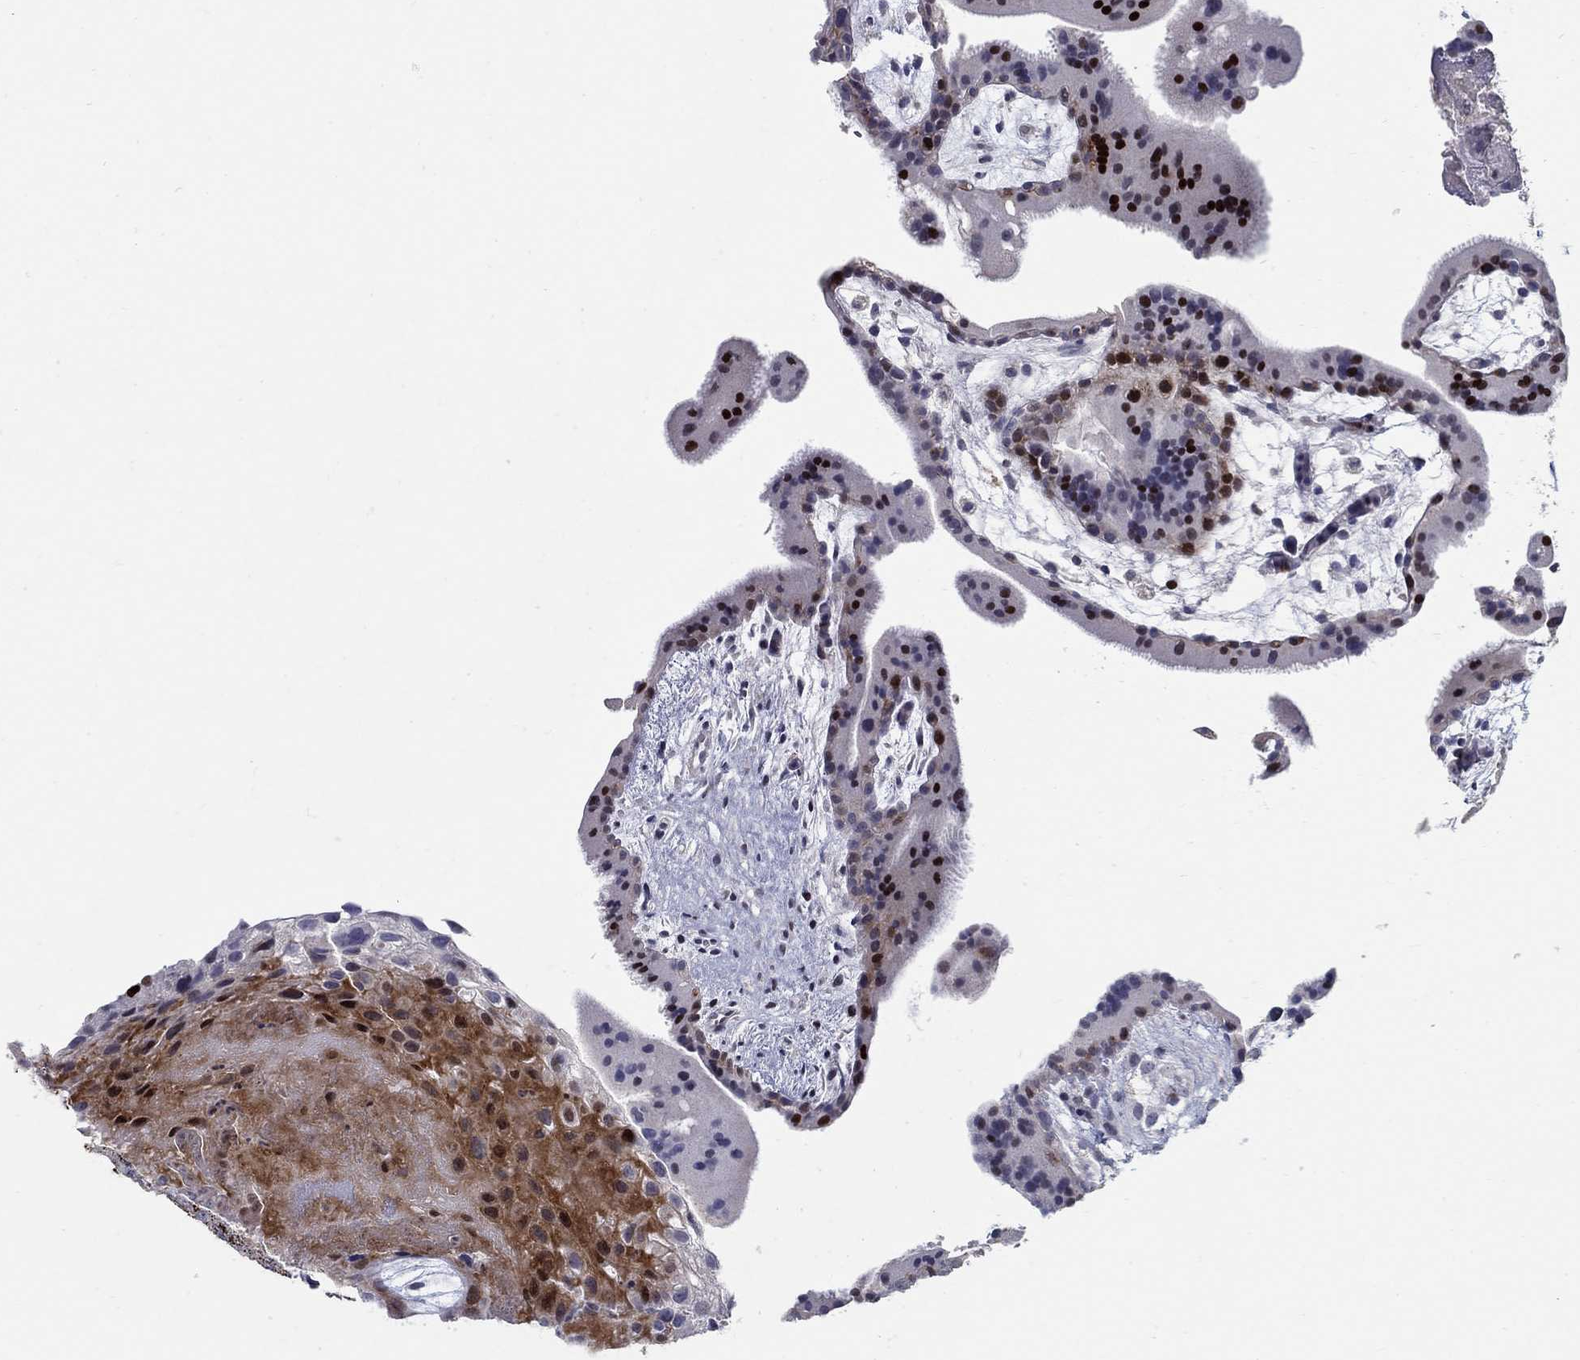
{"staining": {"intensity": "strong", "quantity": "<25%", "location": "nuclear"}, "tissue": "placenta", "cell_type": "Decidual cells", "image_type": "normal", "snomed": [{"axis": "morphology", "description": "Normal tissue, NOS"}, {"axis": "topography", "description": "Placenta"}], "caption": "Normal placenta exhibits strong nuclear positivity in about <25% of decidual cells.", "gene": "RAPGEF5", "patient": {"sex": "female", "age": 19}}